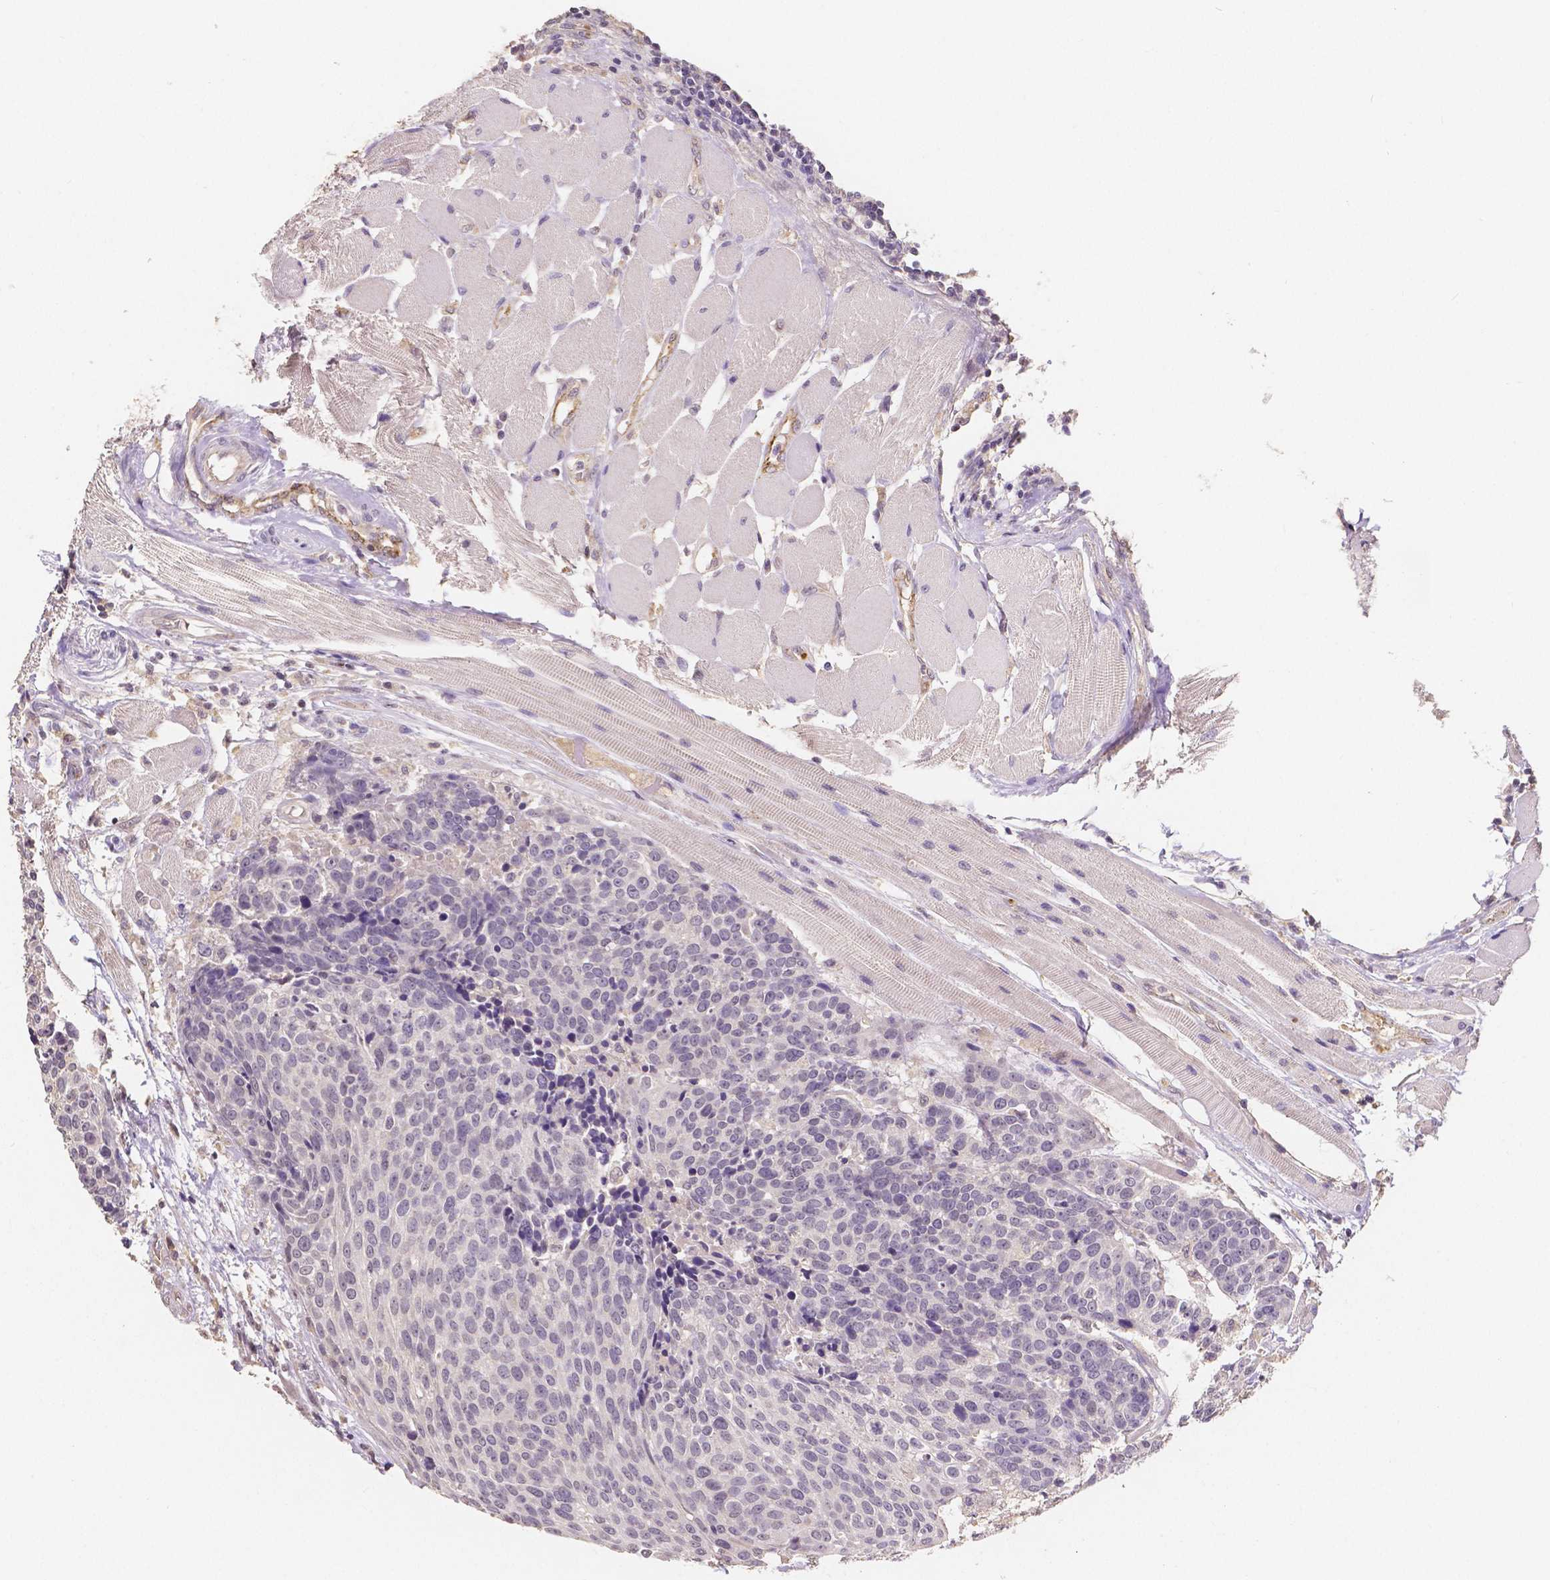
{"staining": {"intensity": "negative", "quantity": "none", "location": "none"}, "tissue": "head and neck cancer", "cell_type": "Tumor cells", "image_type": "cancer", "snomed": [{"axis": "morphology", "description": "Squamous cell carcinoma, NOS"}, {"axis": "topography", "description": "Oral tissue"}, {"axis": "topography", "description": "Head-Neck"}], "caption": "This is a photomicrograph of immunohistochemistry staining of squamous cell carcinoma (head and neck), which shows no expression in tumor cells.", "gene": "ELAVL2", "patient": {"sex": "male", "age": 64}}